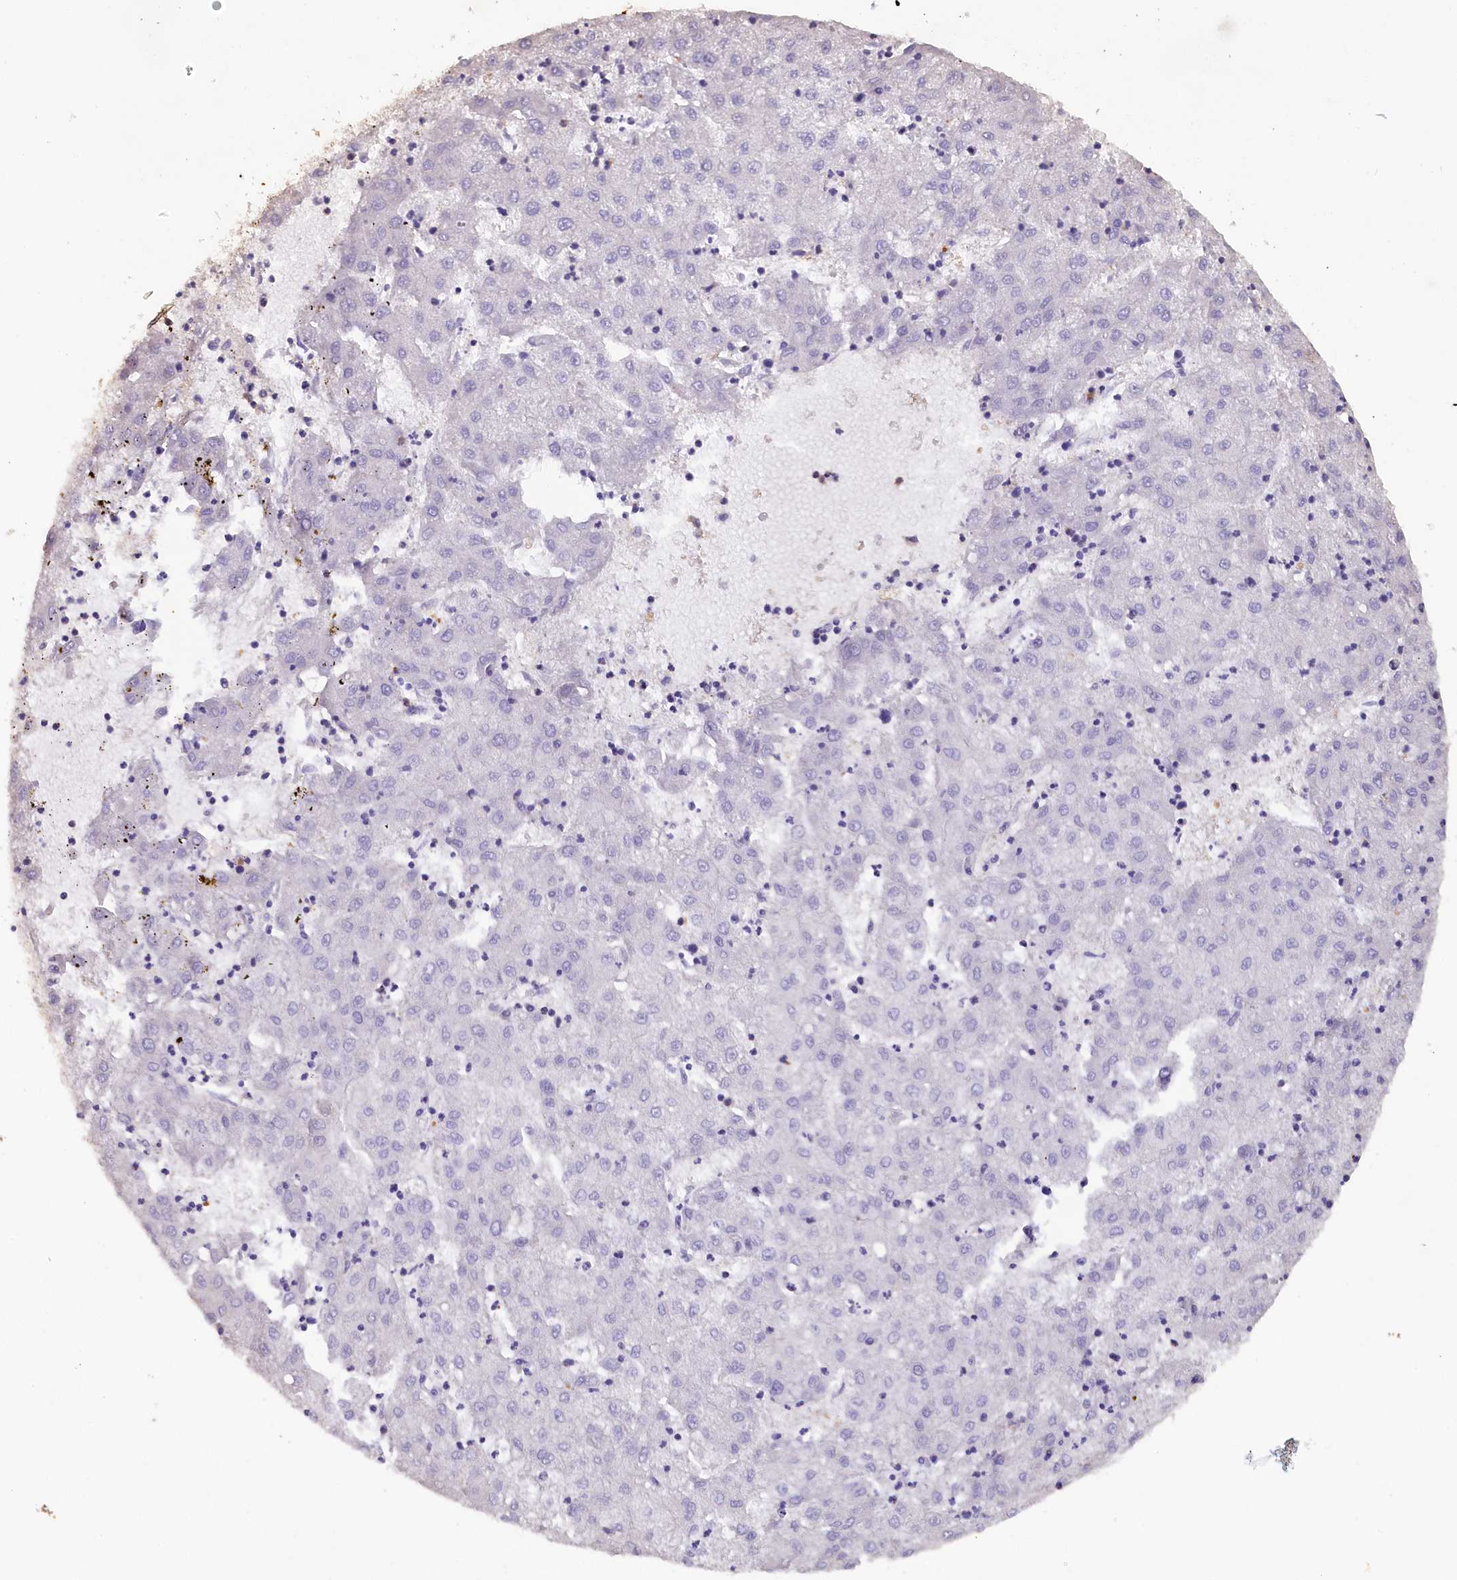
{"staining": {"intensity": "negative", "quantity": "none", "location": "none"}, "tissue": "liver cancer", "cell_type": "Tumor cells", "image_type": "cancer", "snomed": [{"axis": "morphology", "description": "Carcinoma, Hepatocellular, NOS"}, {"axis": "topography", "description": "Liver"}], "caption": "Histopathology image shows no protein expression in tumor cells of liver cancer (hepatocellular carcinoma) tissue.", "gene": "JPT2", "patient": {"sex": "male", "age": 72}}